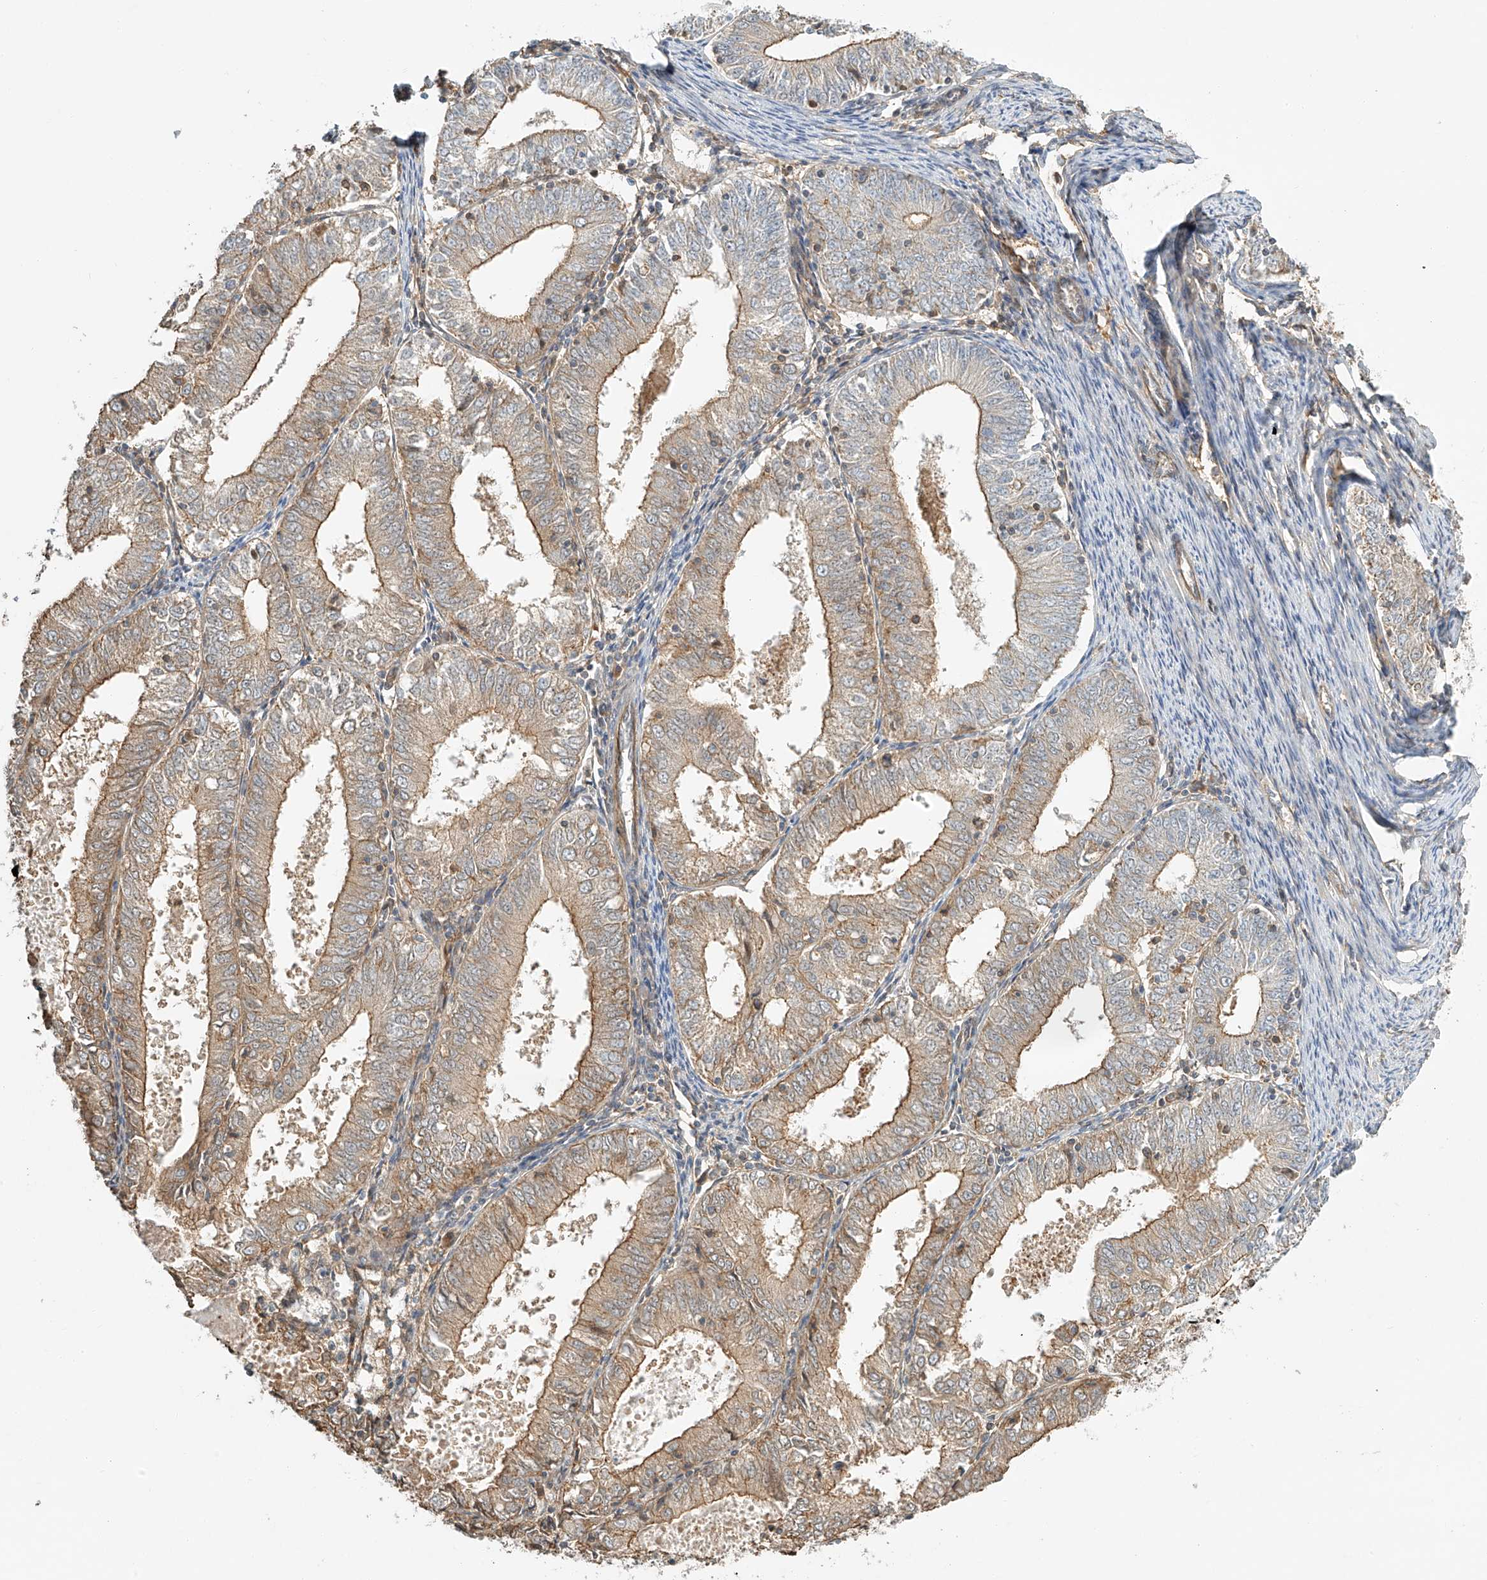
{"staining": {"intensity": "moderate", "quantity": "25%-75%", "location": "cytoplasmic/membranous"}, "tissue": "endometrial cancer", "cell_type": "Tumor cells", "image_type": "cancer", "snomed": [{"axis": "morphology", "description": "Adenocarcinoma, NOS"}, {"axis": "topography", "description": "Endometrium"}], "caption": "Tumor cells demonstrate medium levels of moderate cytoplasmic/membranous positivity in approximately 25%-75% of cells in endometrial adenocarcinoma.", "gene": "CSMD3", "patient": {"sex": "female", "age": 57}}